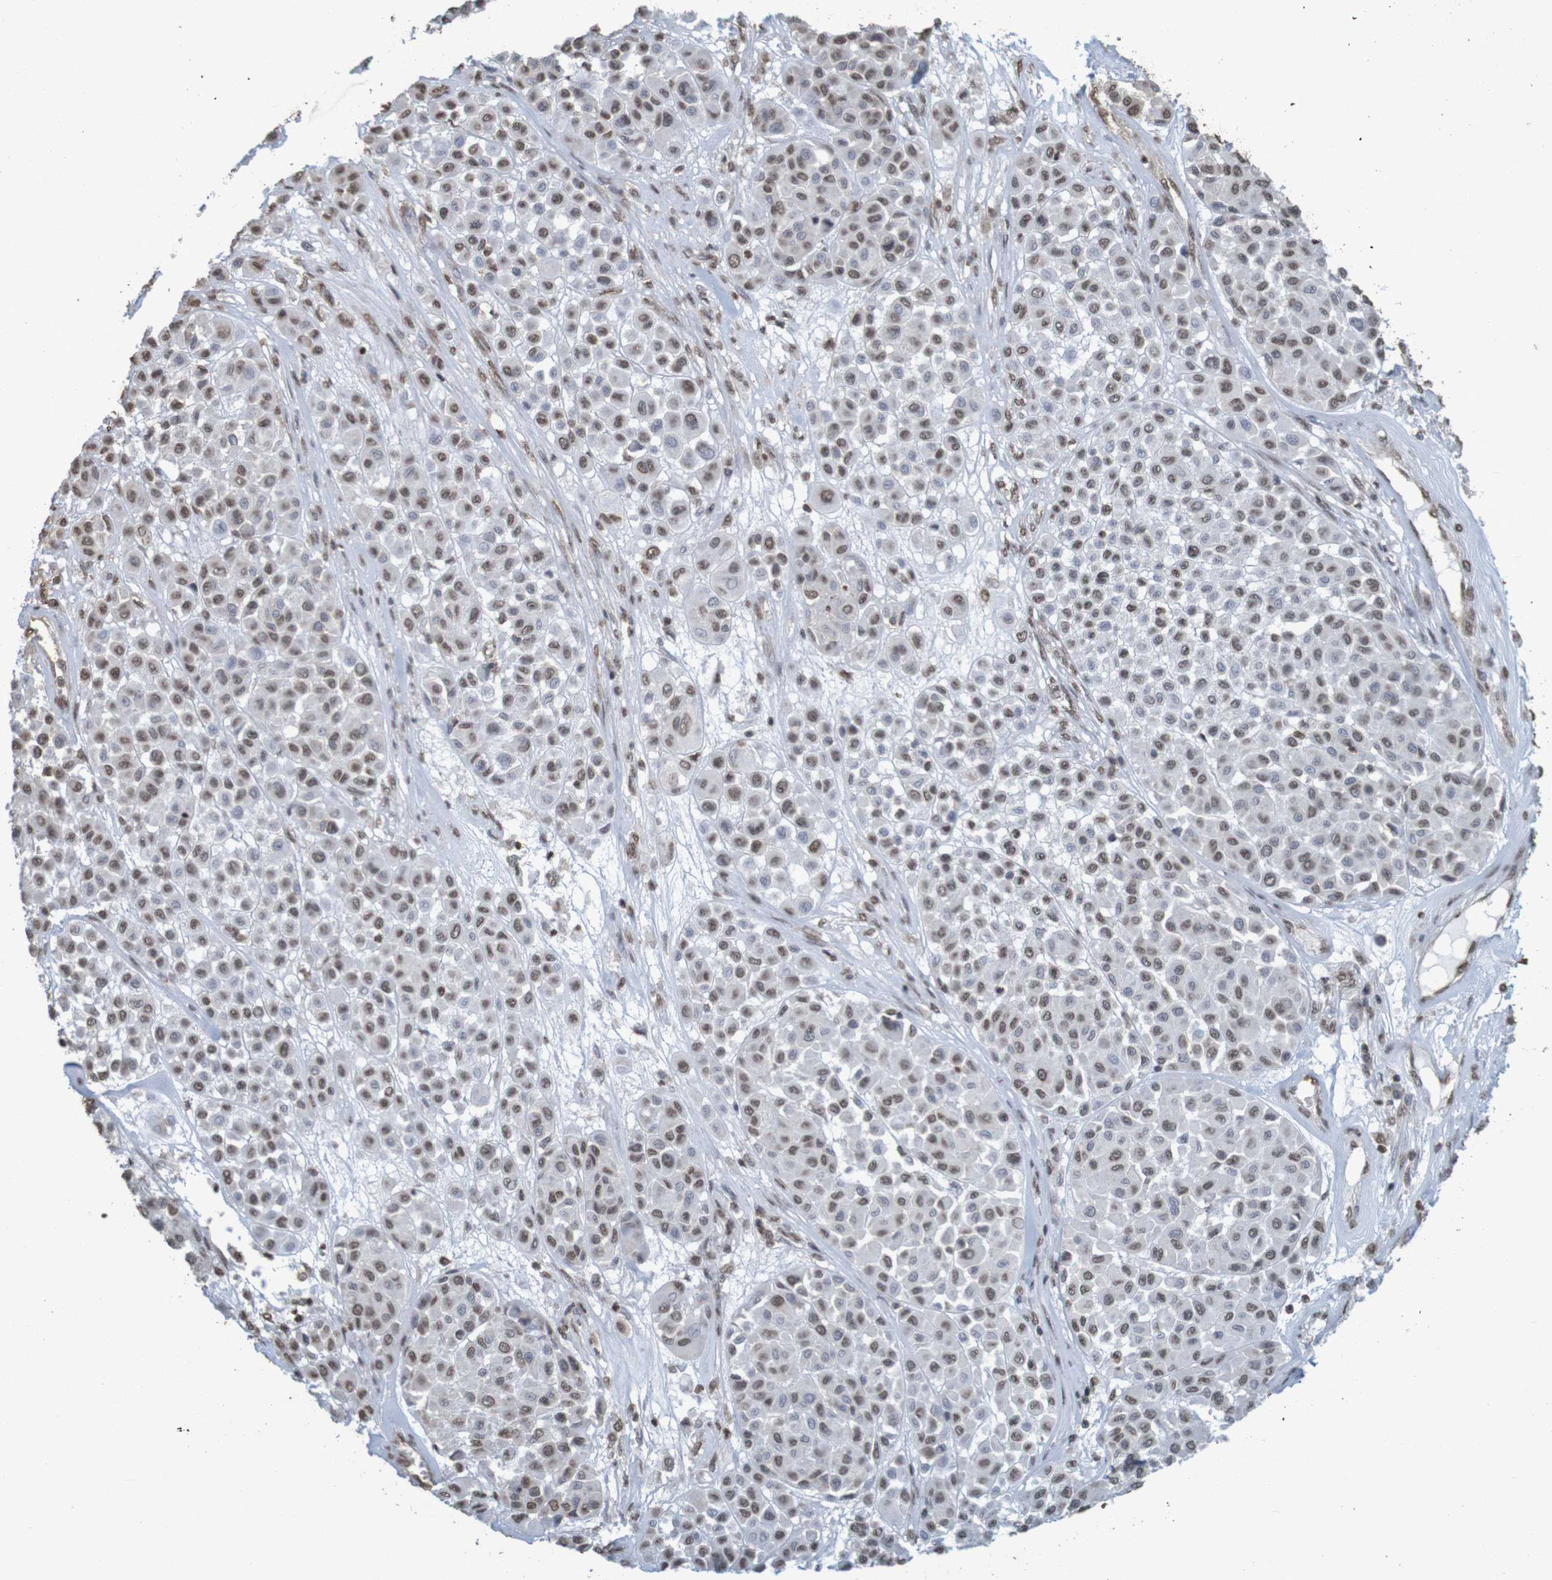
{"staining": {"intensity": "weak", "quantity": ">75%", "location": "nuclear"}, "tissue": "melanoma", "cell_type": "Tumor cells", "image_type": "cancer", "snomed": [{"axis": "morphology", "description": "Malignant melanoma, Metastatic site"}, {"axis": "topography", "description": "Soft tissue"}], "caption": "Immunohistochemistry (DAB) staining of malignant melanoma (metastatic site) demonstrates weak nuclear protein expression in approximately >75% of tumor cells.", "gene": "GFI1", "patient": {"sex": "male", "age": 41}}